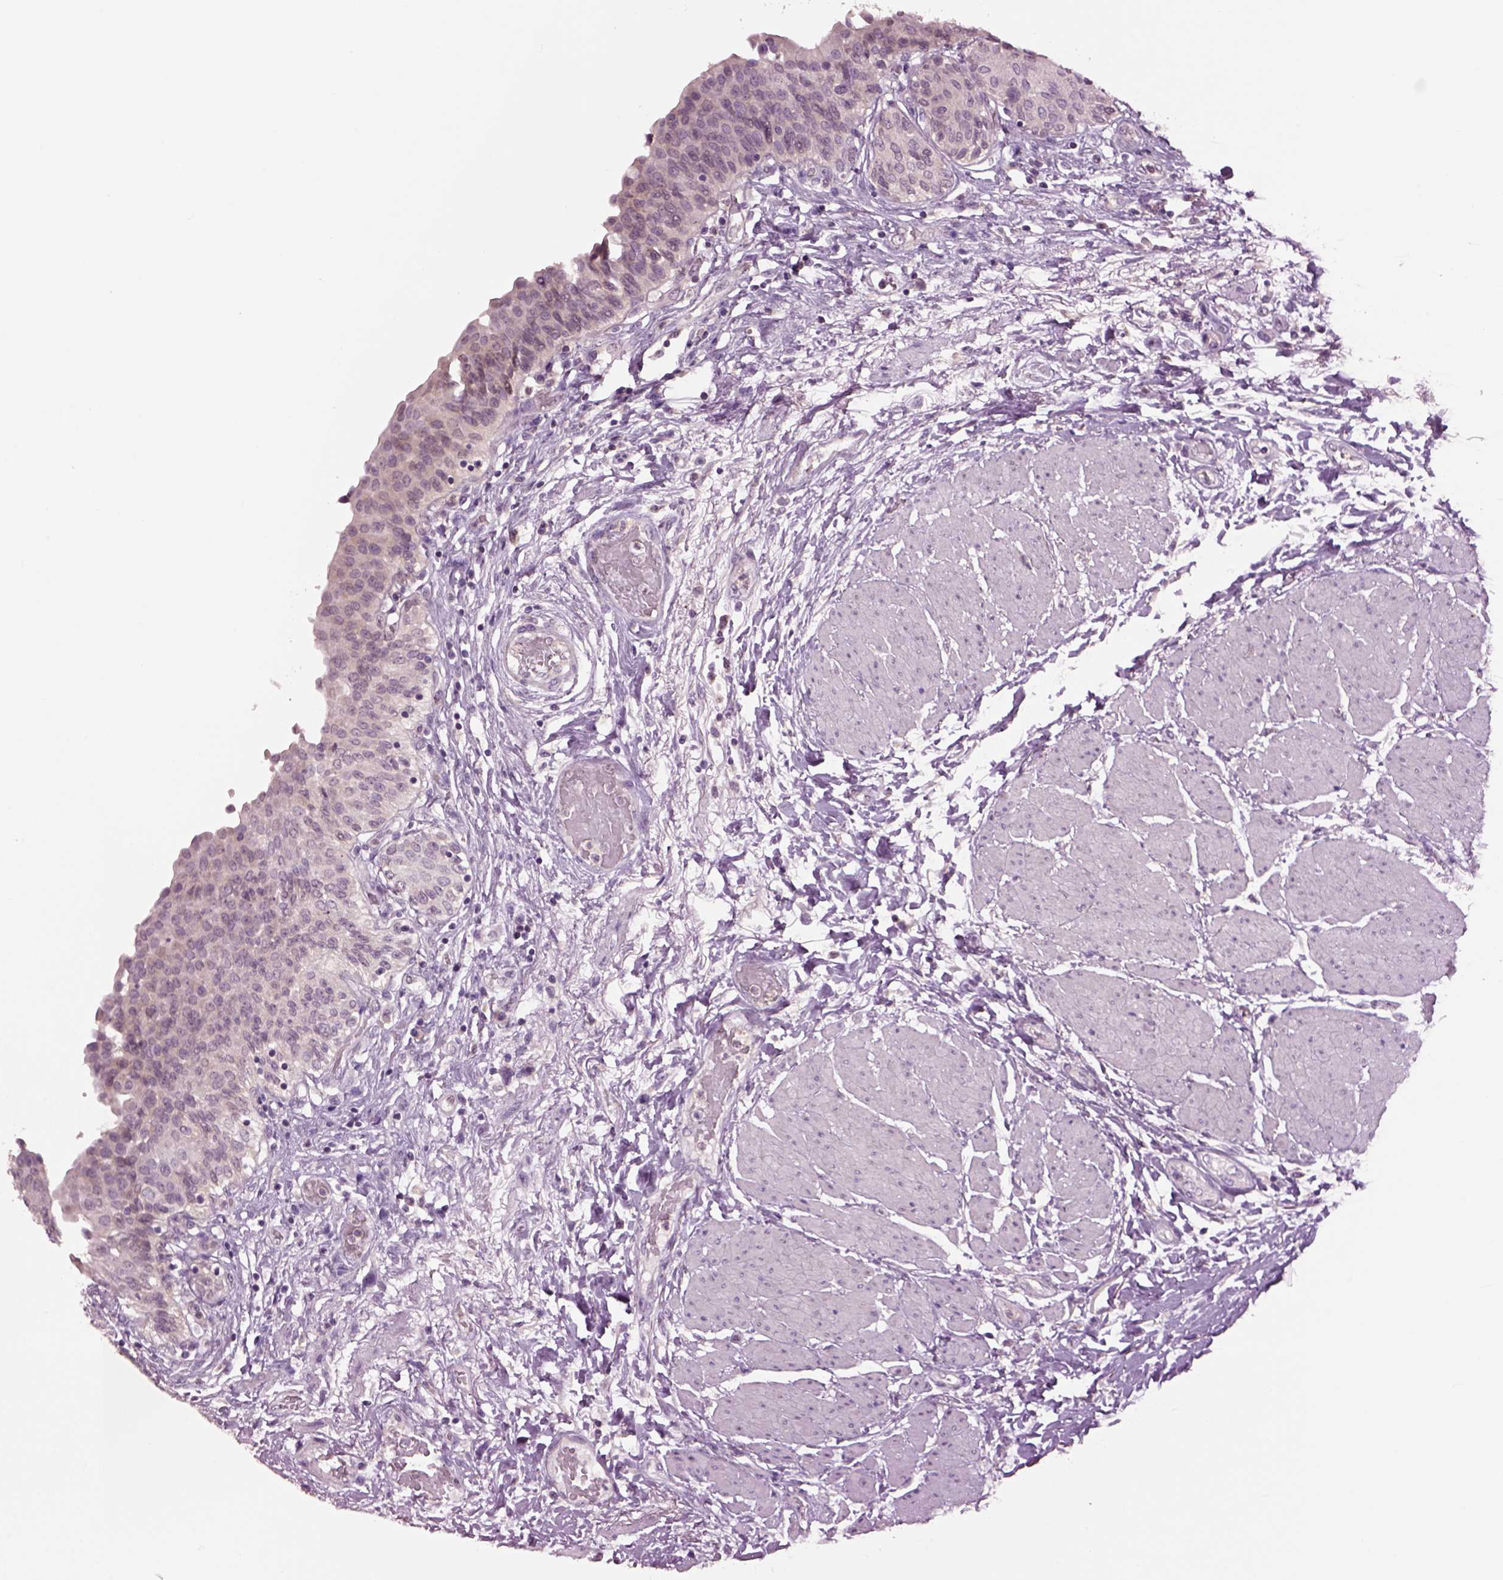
{"staining": {"intensity": "negative", "quantity": "none", "location": "none"}, "tissue": "urinary bladder", "cell_type": "Urothelial cells", "image_type": "normal", "snomed": [{"axis": "morphology", "description": "Normal tissue, NOS"}, {"axis": "morphology", "description": "Metaplasia, NOS"}, {"axis": "topography", "description": "Urinary bladder"}], "caption": "Protein analysis of unremarkable urinary bladder shows no significant staining in urothelial cells.", "gene": "CLPSL1", "patient": {"sex": "male", "age": 68}}